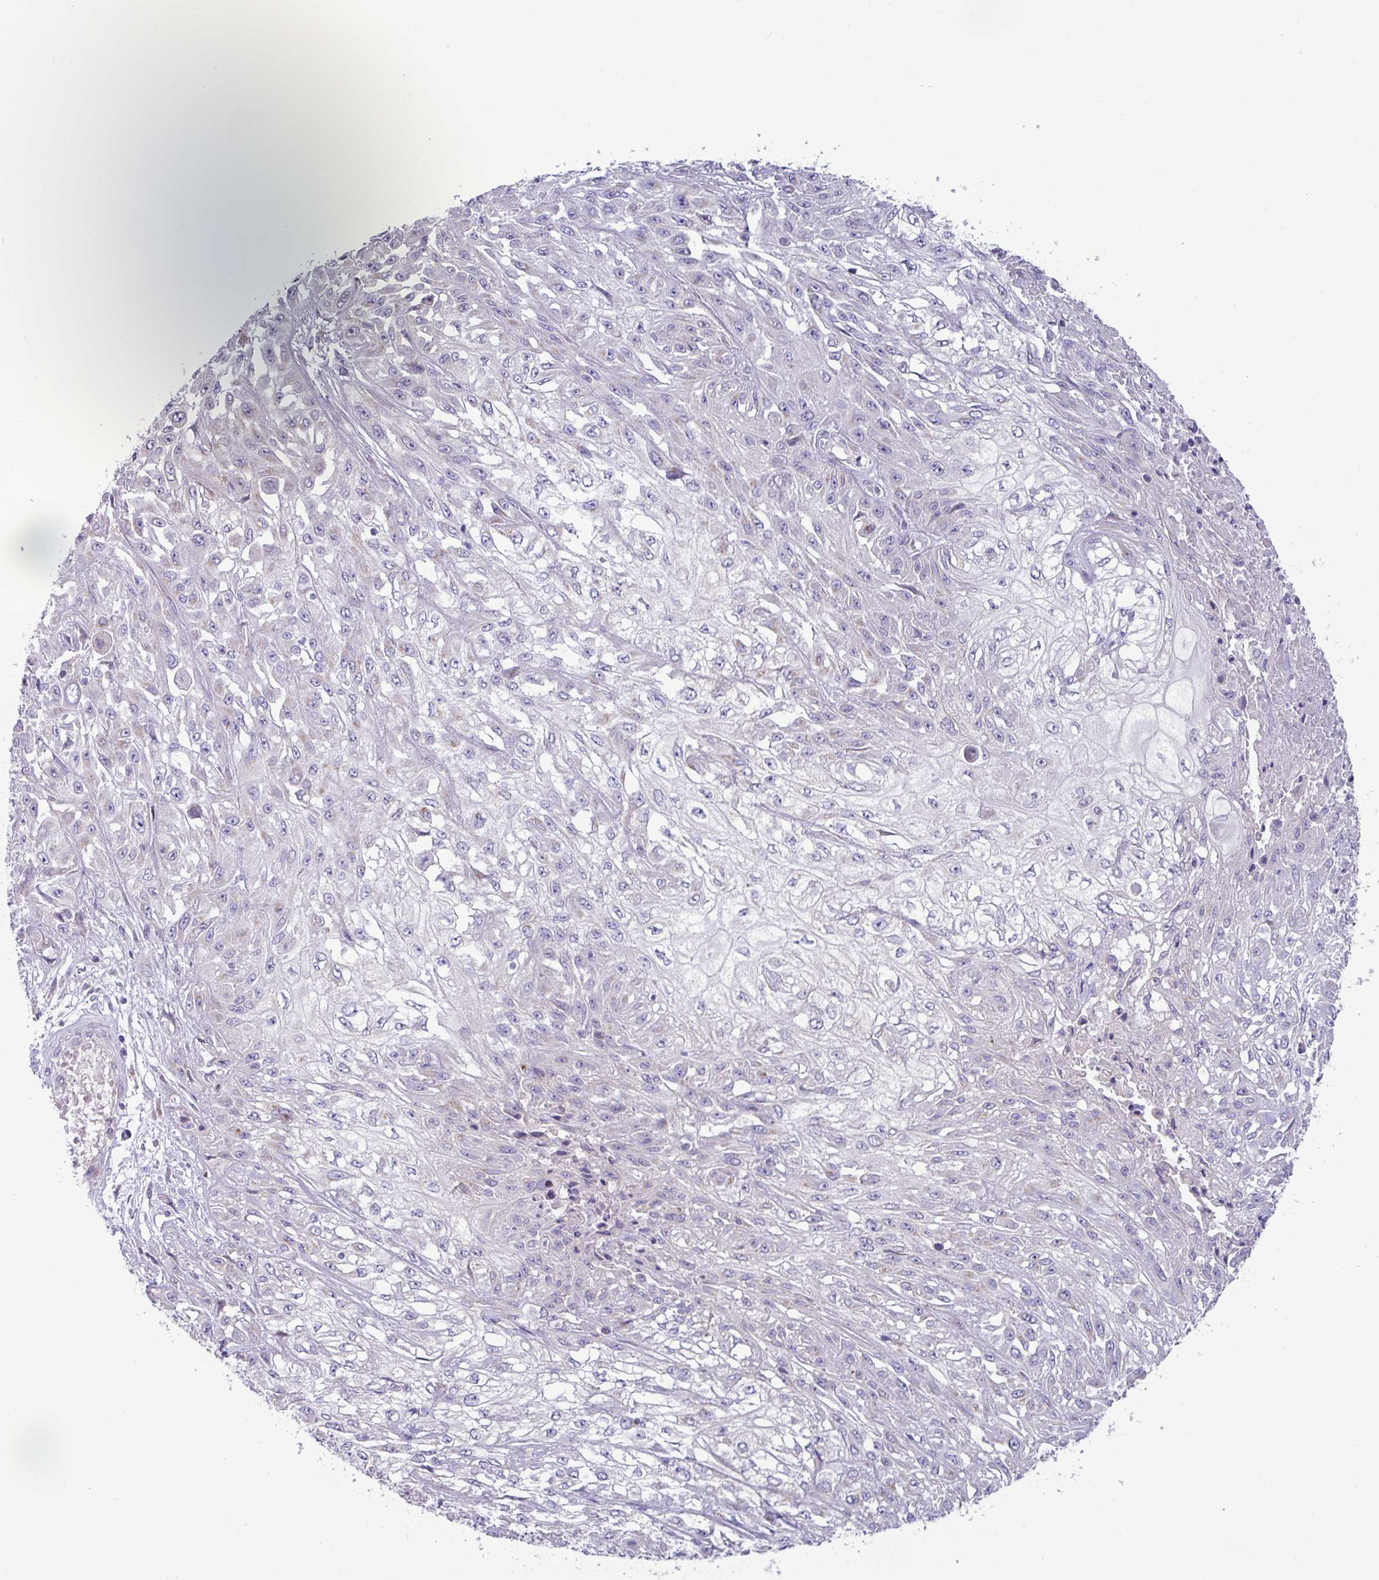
{"staining": {"intensity": "negative", "quantity": "none", "location": "none"}, "tissue": "skin cancer", "cell_type": "Tumor cells", "image_type": "cancer", "snomed": [{"axis": "morphology", "description": "Squamous cell carcinoma, NOS"}, {"axis": "morphology", "description": "Squamous cell carcinoma, metastatic, NOS"}, {"axis": "topography", "description": "Skin"}, {"axis": "topography", "description": "Lymph node"}], "caption": "High magnification brightfield microscopy of skin metastatic squamous cell carcinoma stained with DAB (3,3'-diaminobenzidine) (brown) and counterstained with hematoxylin (blue): tumor cells show no significant positivity.", "gene": "STIMATE", "patient": {"sex": "male", "age": 75}}